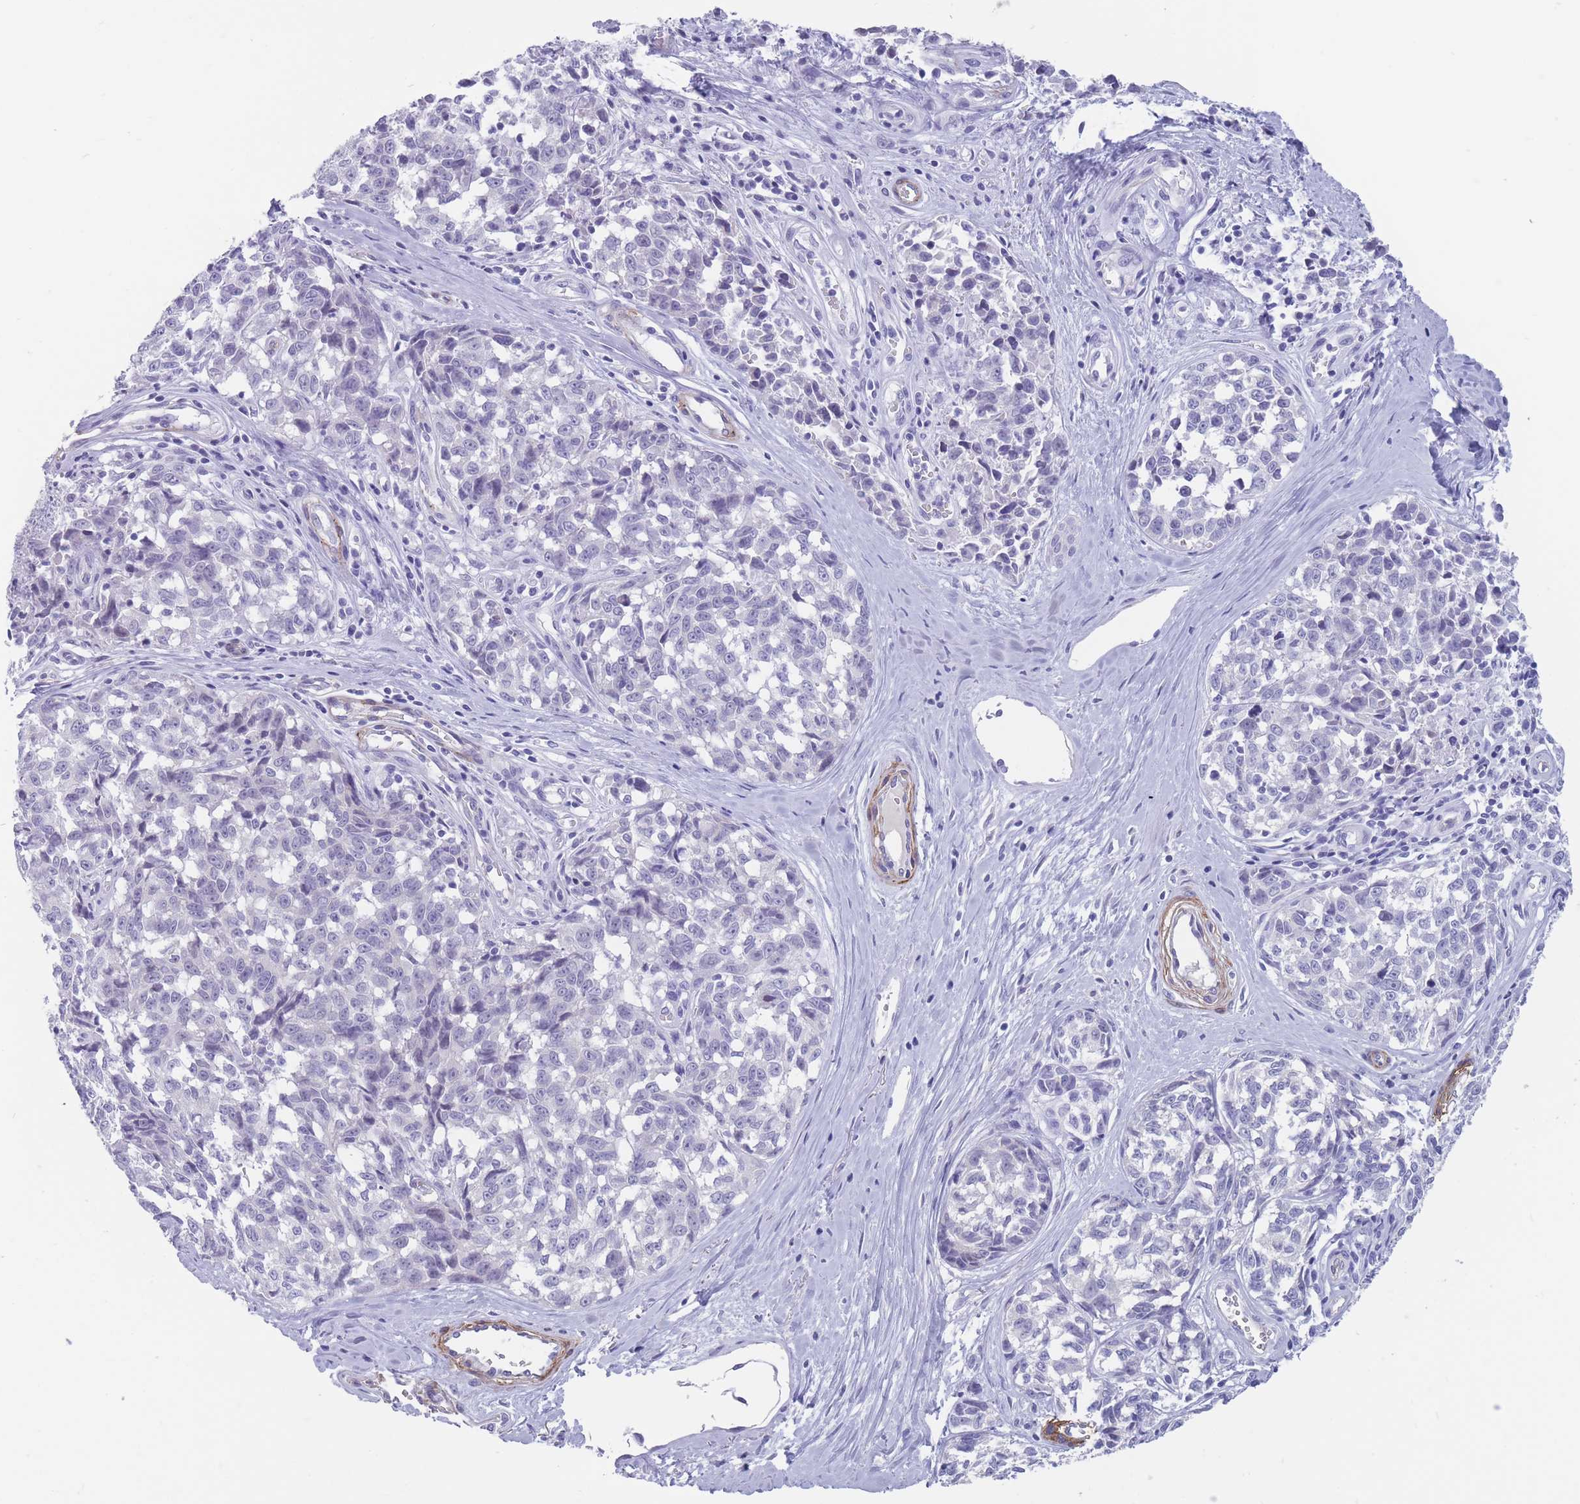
{"staining": {"intensity": "negative", "quantity": "none", "location": "none"}, "tissue": "melanoma", "cell_type": "Tumor cells", "image_type": "cancer", "snomed": [{"axis": "morphology", "description": "Normal tissue, NOS"}, {"axis": "morphology", "description": "Malignant melanoma, NOS"}, {"axis": "topography", "description": "Skin"}], "caption": "A high-resolution histopathology image shows IHC staining of melanoma, which demonstrates no significant staining in tumor cells.", "gene": "DPYD", "patient": {"sex": "female", "age": 64}}